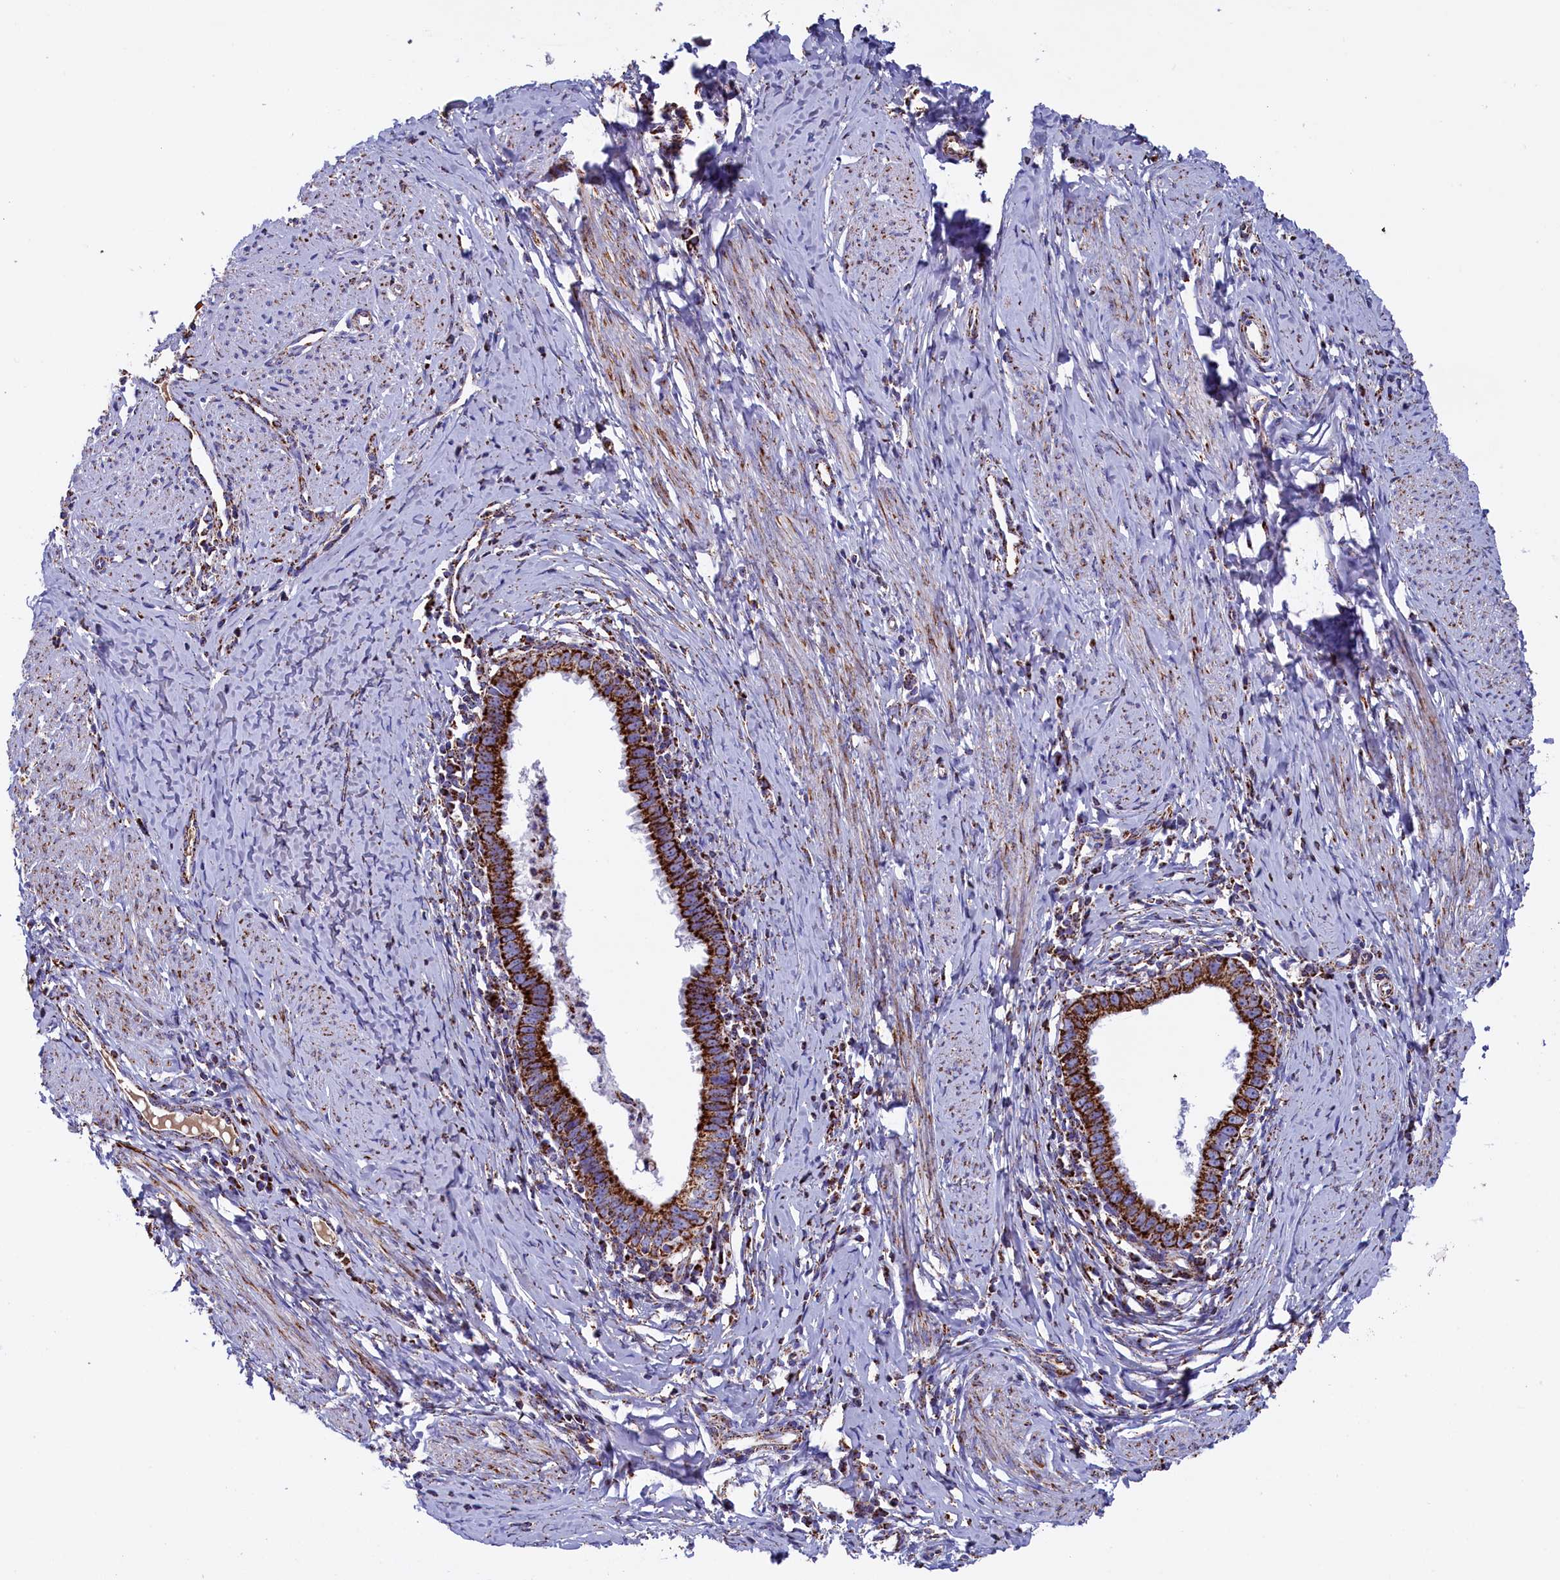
{"staining": {"intensity": "strong", "quantity": ">75%", "location": "cytoplasmic/membranous"}, "tissue": "cervical cancer", "cell_type": "Tumor cells", "image_type": "cancer", "snomed": [{"axis": "morphology", "description": "Adenocarcinoma, NOS"}, {"axis": "topography", "description": "Cervix"}], "caption": "IHC micrograph of adenocarcinoma (cervical) stained for a protein (brown), which shows high levels of strong cytoplasmic/membranous positivity in approximately >75% of tumor cells.", "gene": "SLC39A3", "patient": {"sex": "female", "age": 36}}